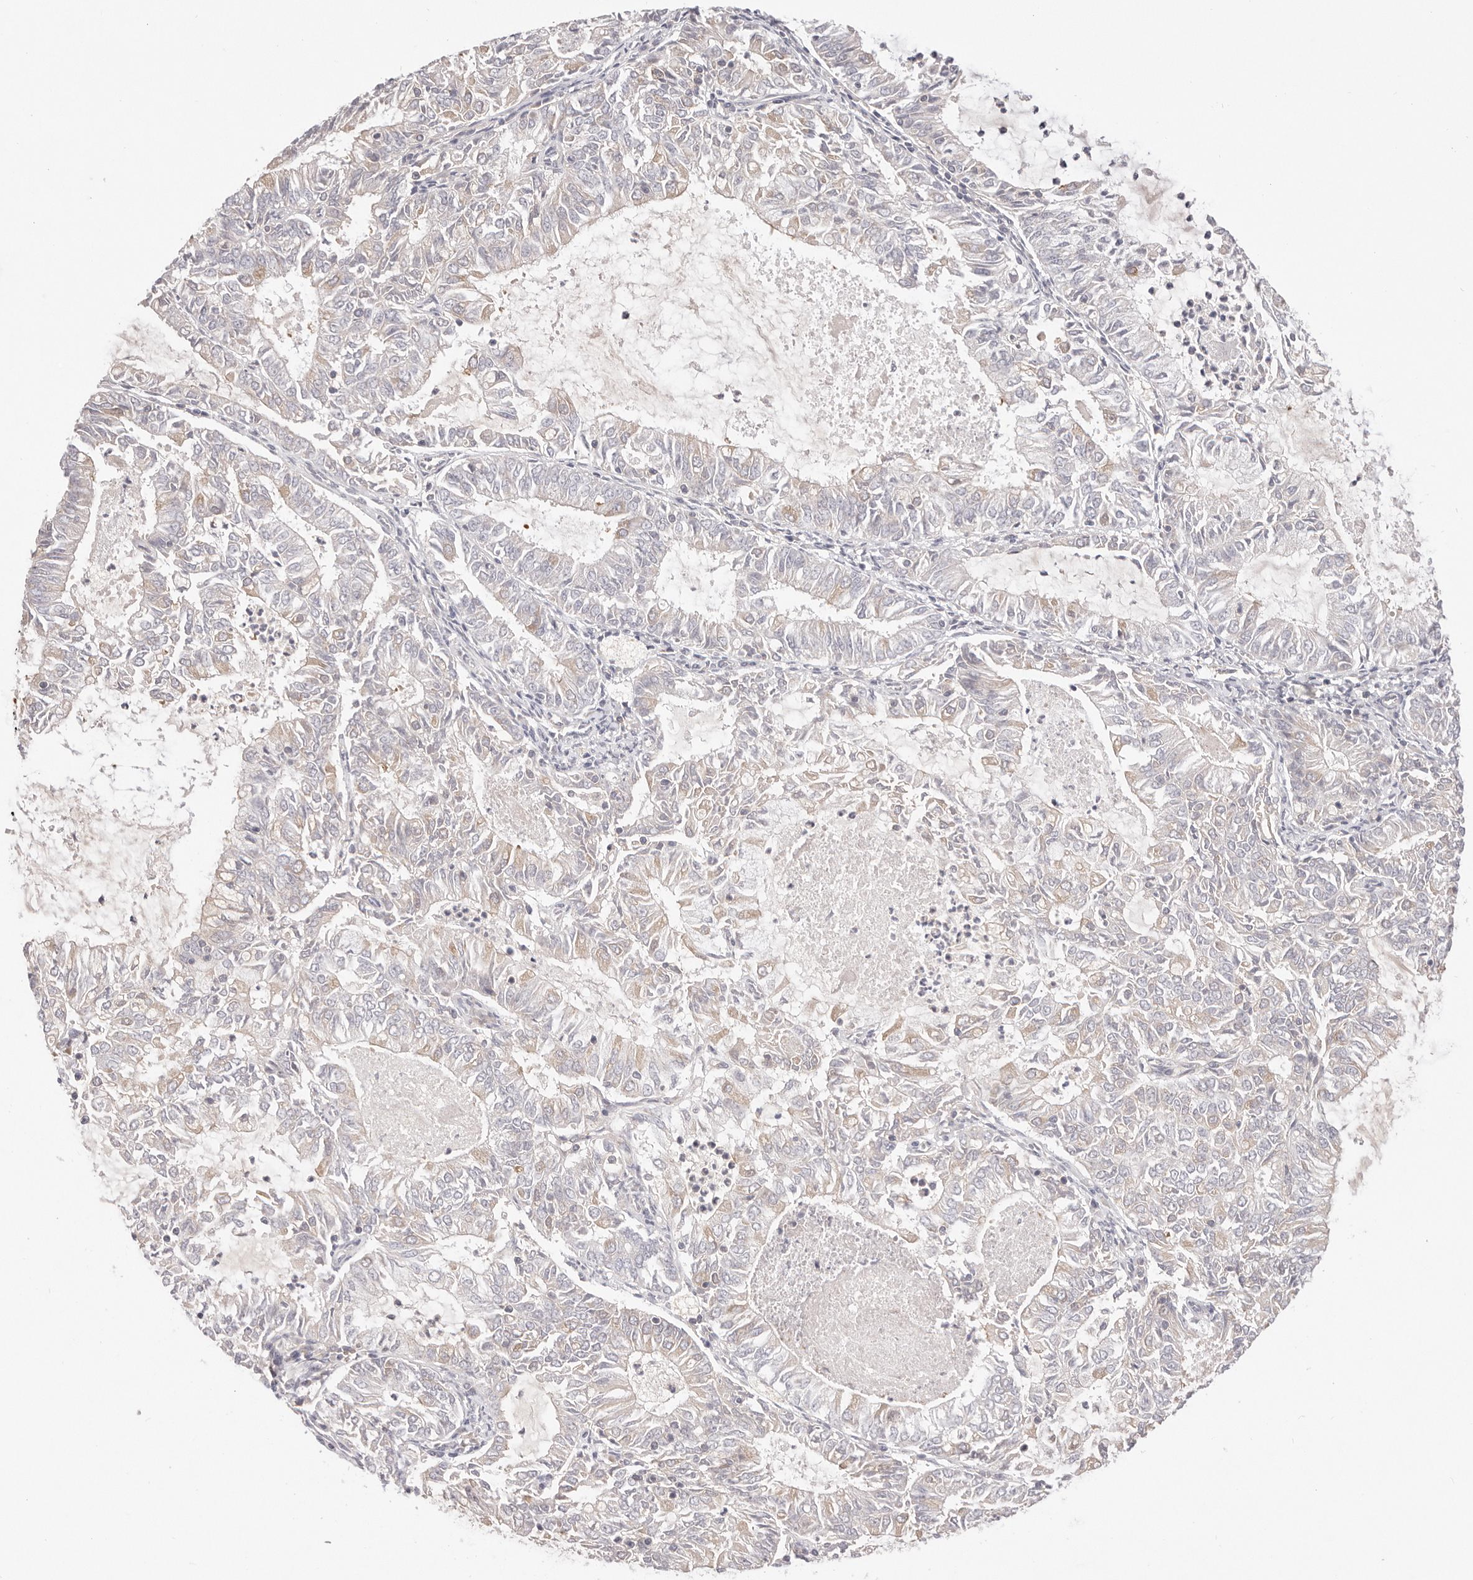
{"staining": {"intensity": "weak", "quantity": "<25%", "location": "cytoplasmic/membranous"}, "tissue": "endometrial cancer", "cell_type": "Tumor cells", "image_type": "cancer", "snomed": [{"axis": "morphology", "description": "Adenocarcinoma, NOS"}, {"axis": "topography", "description": "Endometrium"}], "caption": "A histopathology image of endometrial cancer stained for a protein reveals no brown staining in tumor cells. The staining is performed using DAB (3,3'-diaminobenzidine) brown chromogen with nuclei counter-stained in using hematoxylin.", "gene": "KCMF1", "patient": {"sex": "female", "age": 57}}